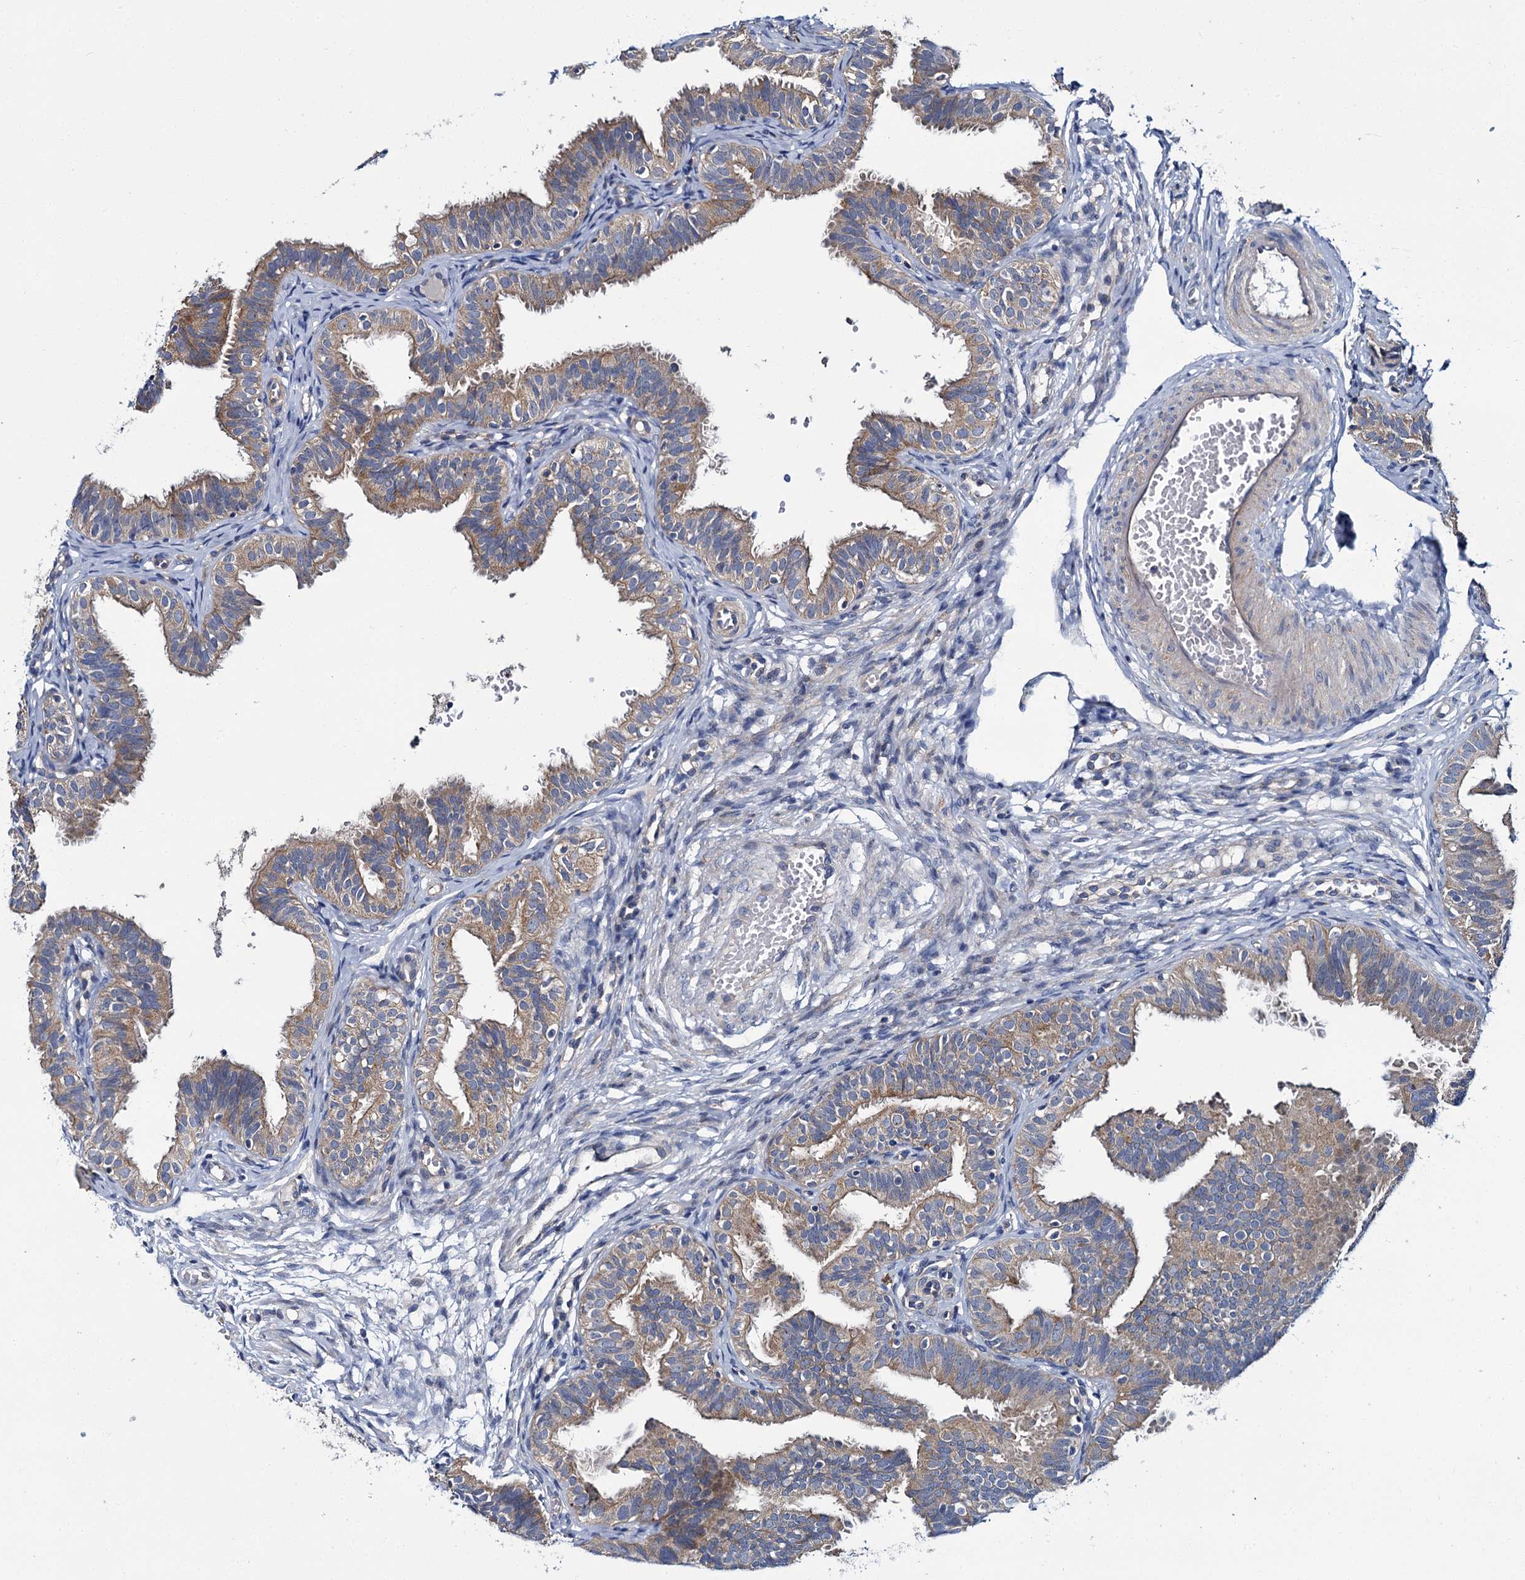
{"staining": {"intensity": "moderate", "quantity": "25%-75%", "location": "cytoplasmic/membranous"}, "tissue": "fallopian tube", "cell_type": "Glandular cells", "image_type": "normal", "snomed": [{"axis": "morphology", "description": "Normal tissue, NOS"}, {"axis": "topography", "description": "Fallopian tube"}], "caption": "Brown immunohistochemical staining in unremarkable fallopian tube displays moderate cytoplasmic/membranous expression in about 25%-75% of glandular cells.", "gene": "CEP295", "patient": {"sex": "female", "age": 35}}